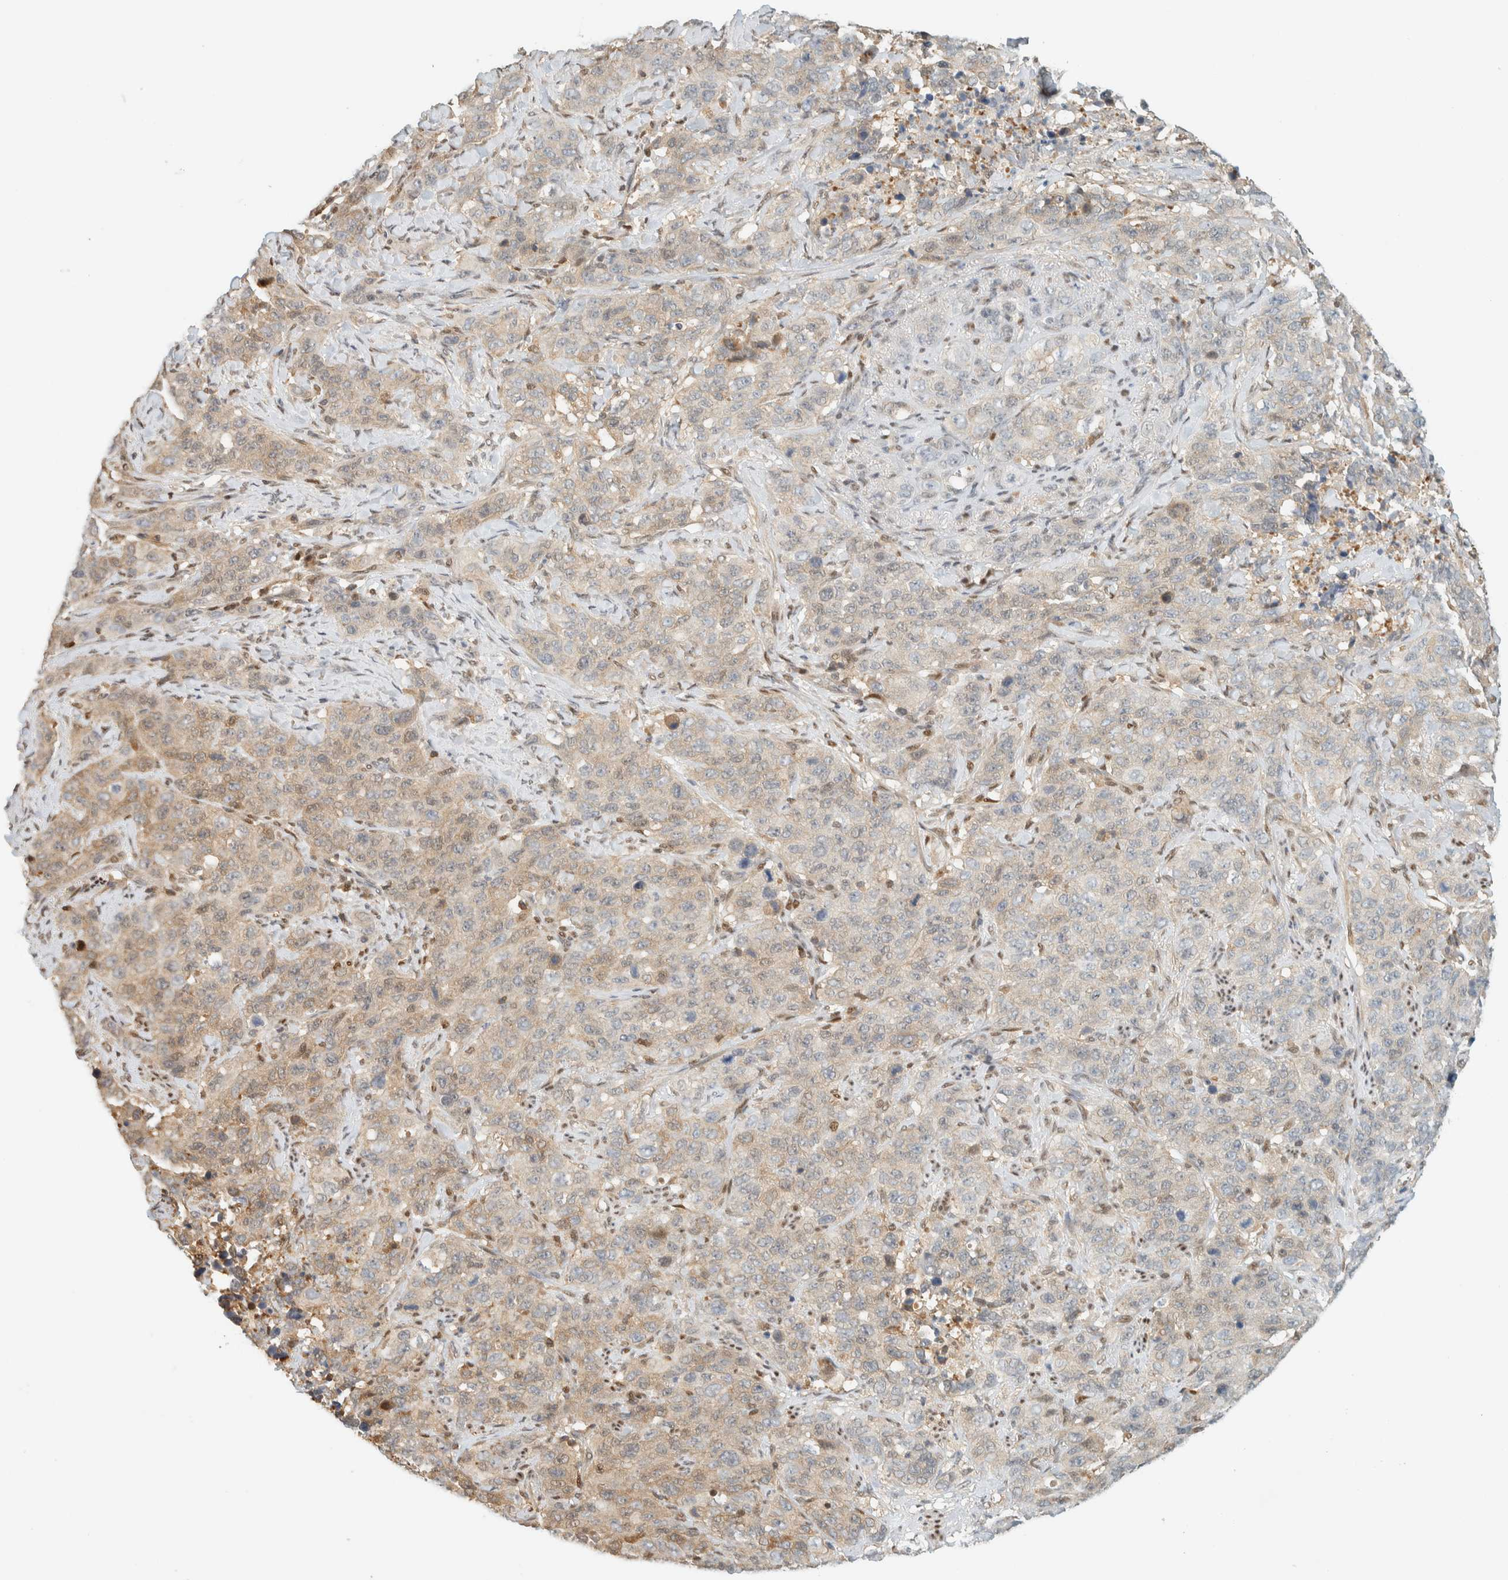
{"staining": {"intensity": "weak", "quantity": "<25%", "location": "cytoplasmic/membranous"}, "tissue": "stomach cancer", "cell_type": "Tumor cells", "image_type": "cancer", "snomed": [{"axis": "morphology", "description": "Adenocarcinoma, NOS"}, {"axis": "topography", "description": "Stomach"}], "caption": "The histopathology image displays no significant positivity in tumor cells of stomach adenocarcinoma.", "gene": "ZBTB37", "patient": {"sex": "male", "age": 48}}